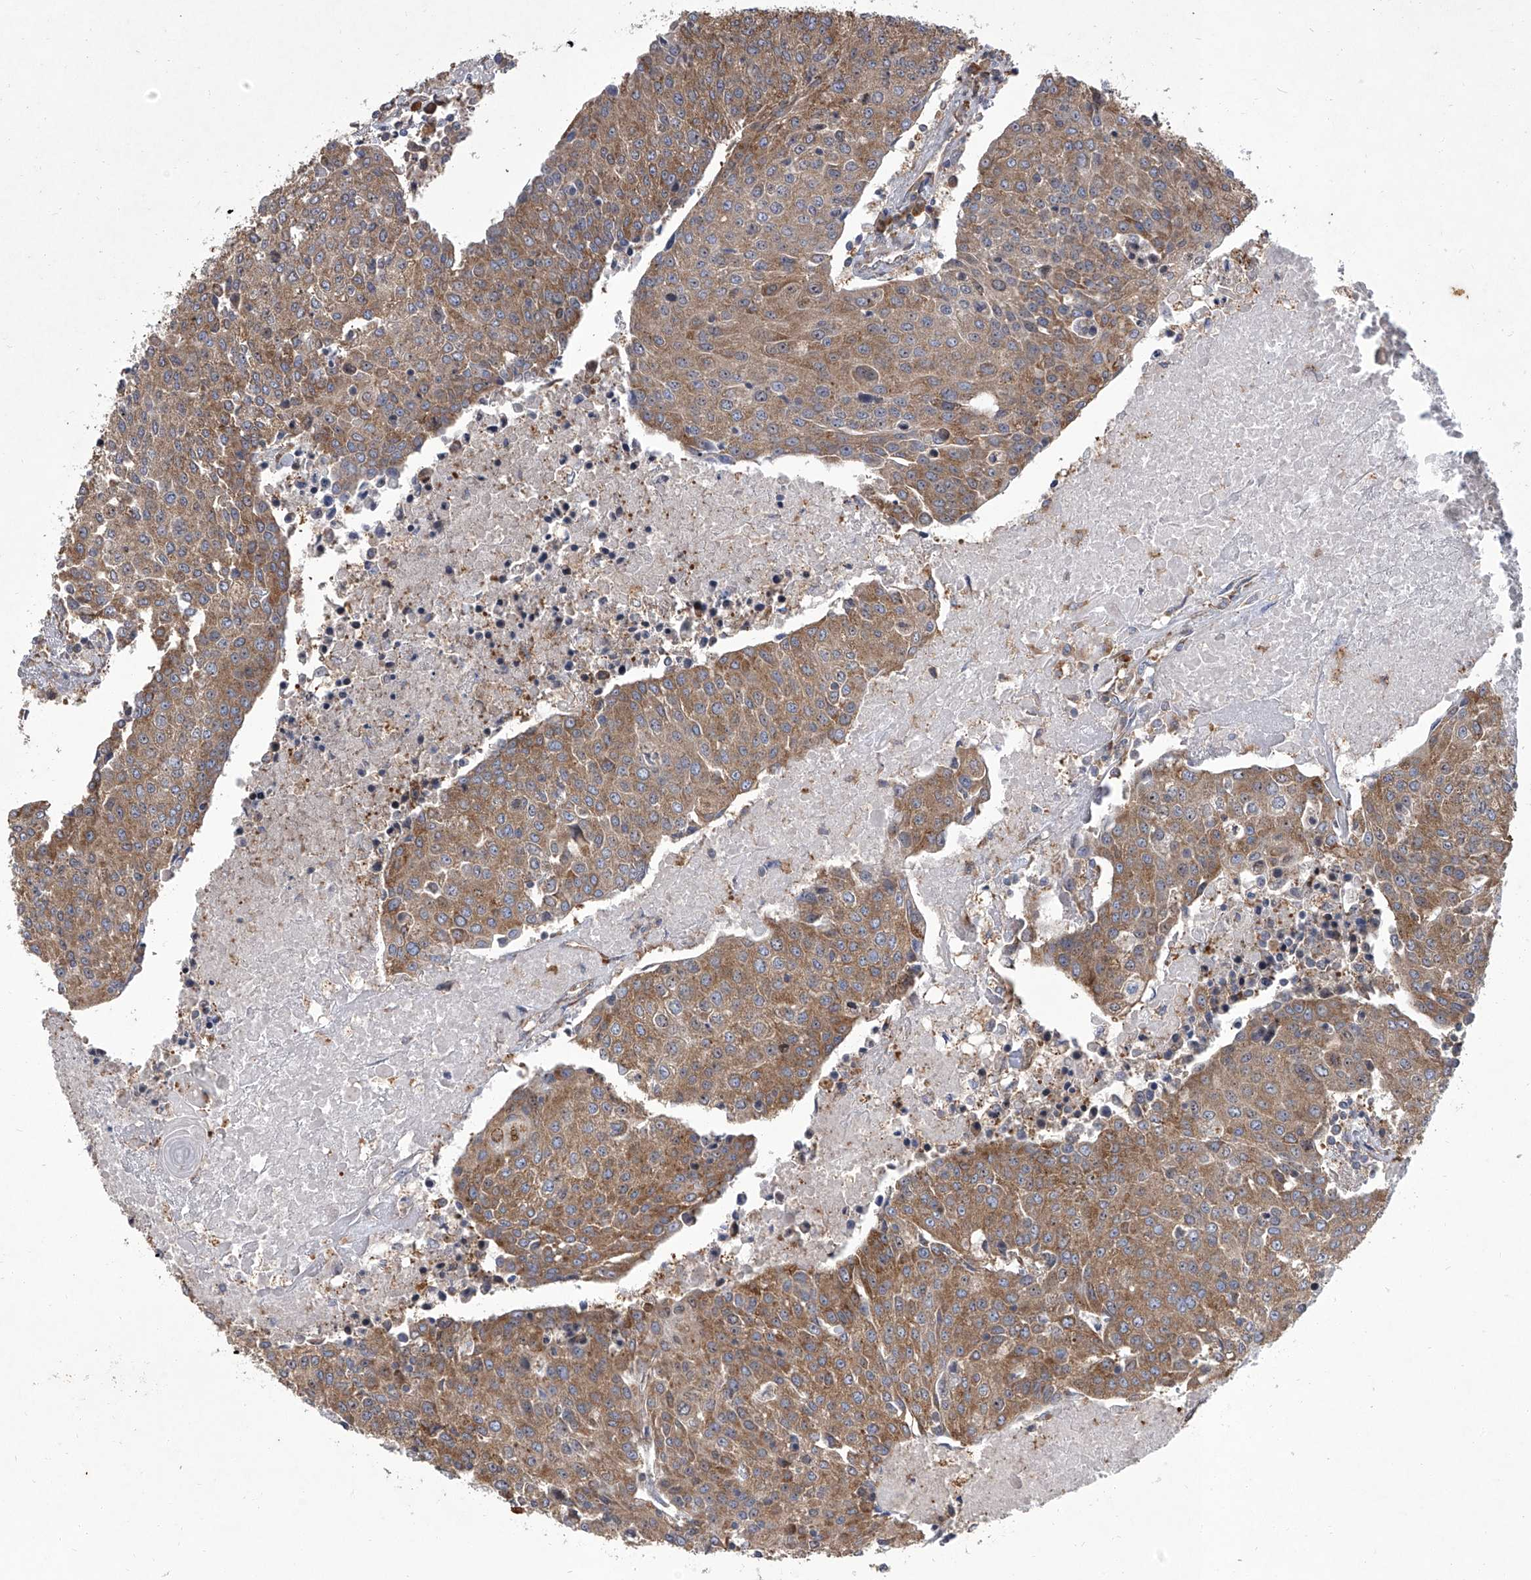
{"staining": {"intensity": "moderate", "quantity": ">75%", "location": "cytoplasmic/membranous"}, "tissue": "urothelial cancer", "cell_type": "Tumor cells", "image_type": "cancer", "snomed": [{"axis": "morphology", "description": "Urothelial carcinoma, High grade"}, {"axis": "topography", "description": "Urinary bladder"}], "caption": "Approximately >75% of tumor cells in human urothelial cancer demonstrate moderate cytoplasmic/membranous protein expression as visualized by brown immunohistochemical staining.", "gene": "EIF2S2", "patient": {"sex": "female", "age": 85}}